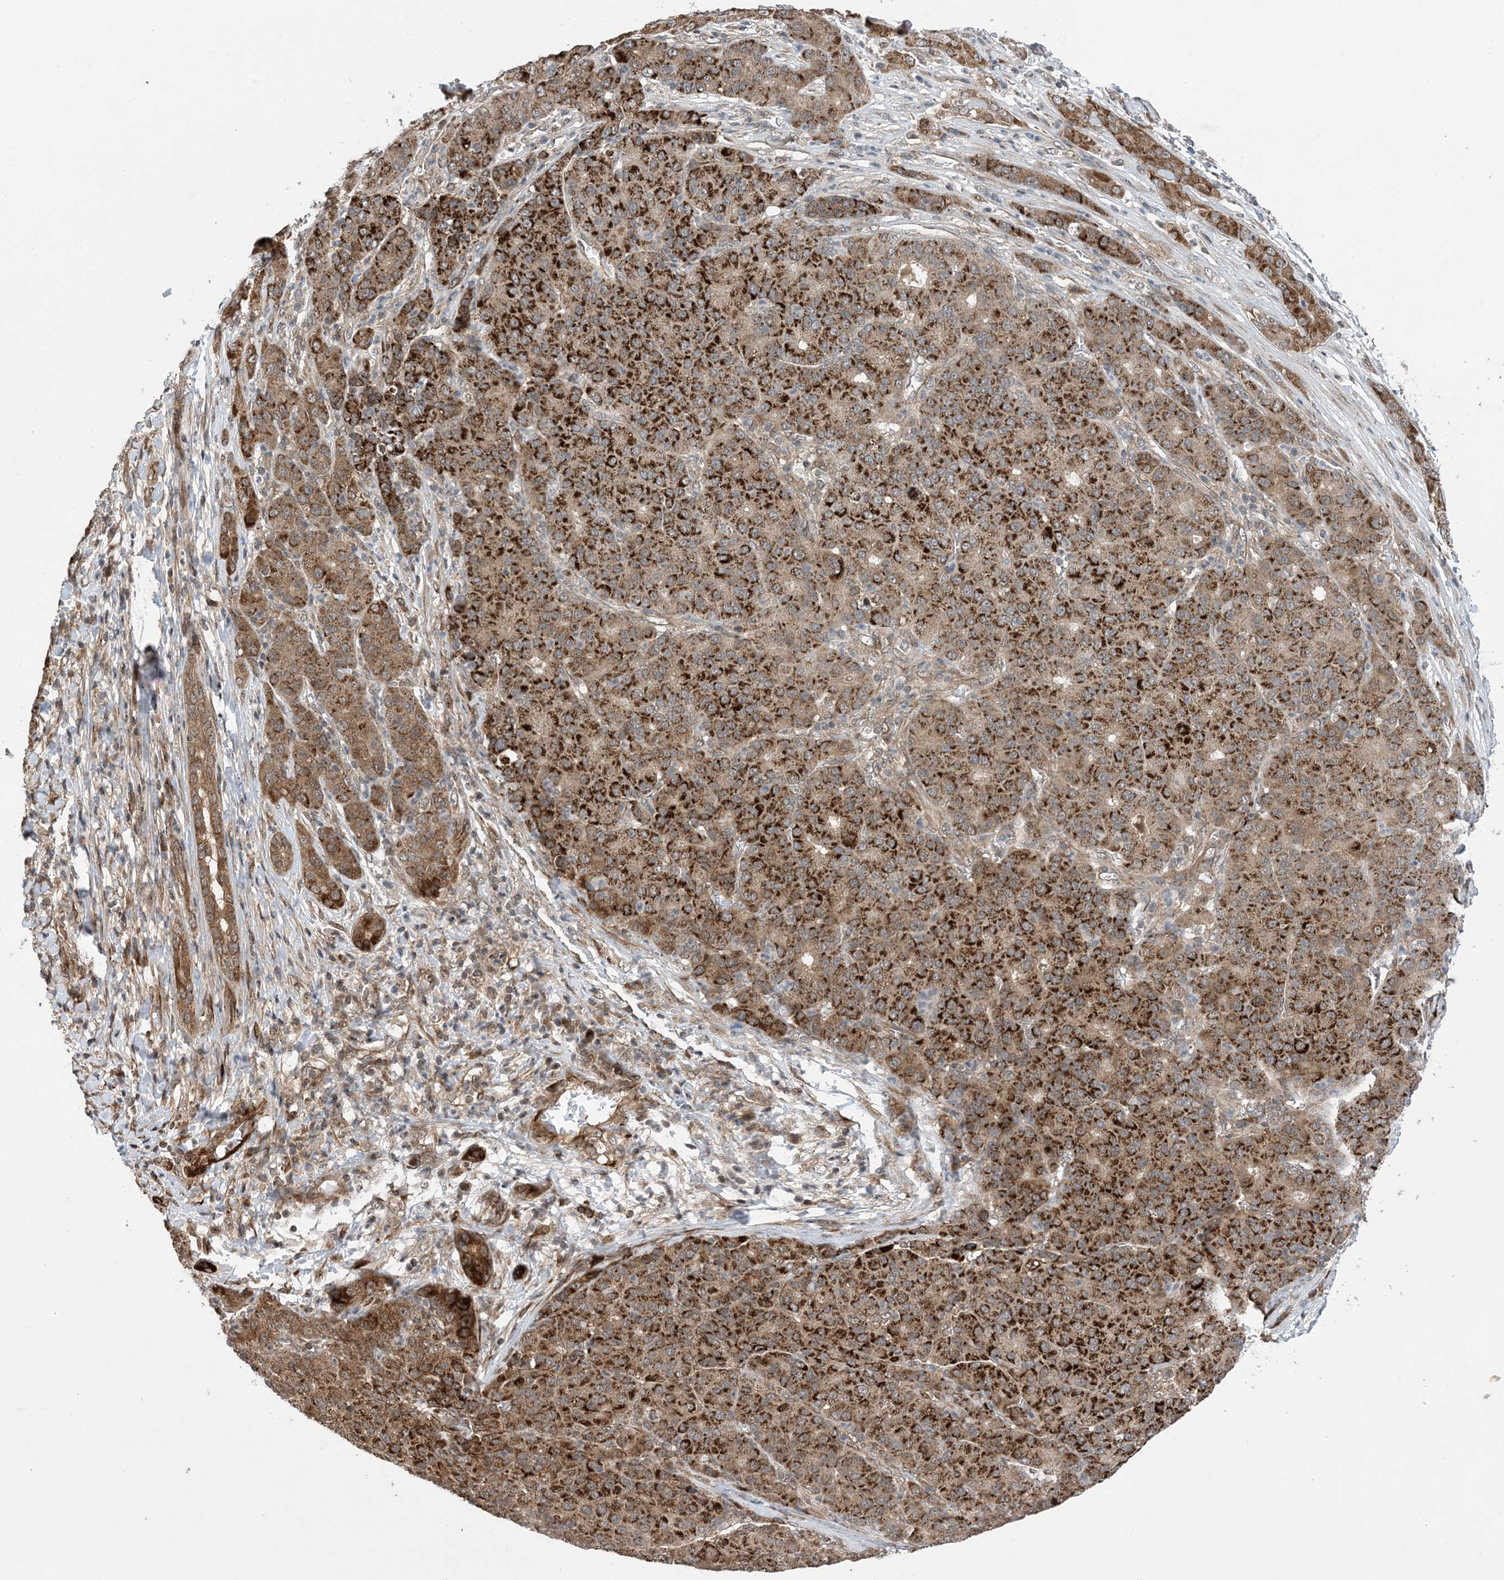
{"staining": {"intensity": "strong", "quantity": ">75%", "location": "cytoplasmic/membranous"}, "tissue": "liver cancer", "cell_type": "Tumor cells", "image_type": "cancer", "snomed": [{"axis": "morphology", "description": "Carcinoma, Hepatocellular, NOS"}, {"axis": "topography", "description": "Liver"}], "caption": "Liver cancer was stained to show a protein in brown. There is high levels of strong cytoplasmic/membranous positivity in approximately >75% of tumor cells.", "gene": "HEMK1", "patient": {"sex": "male", "age": 65}}